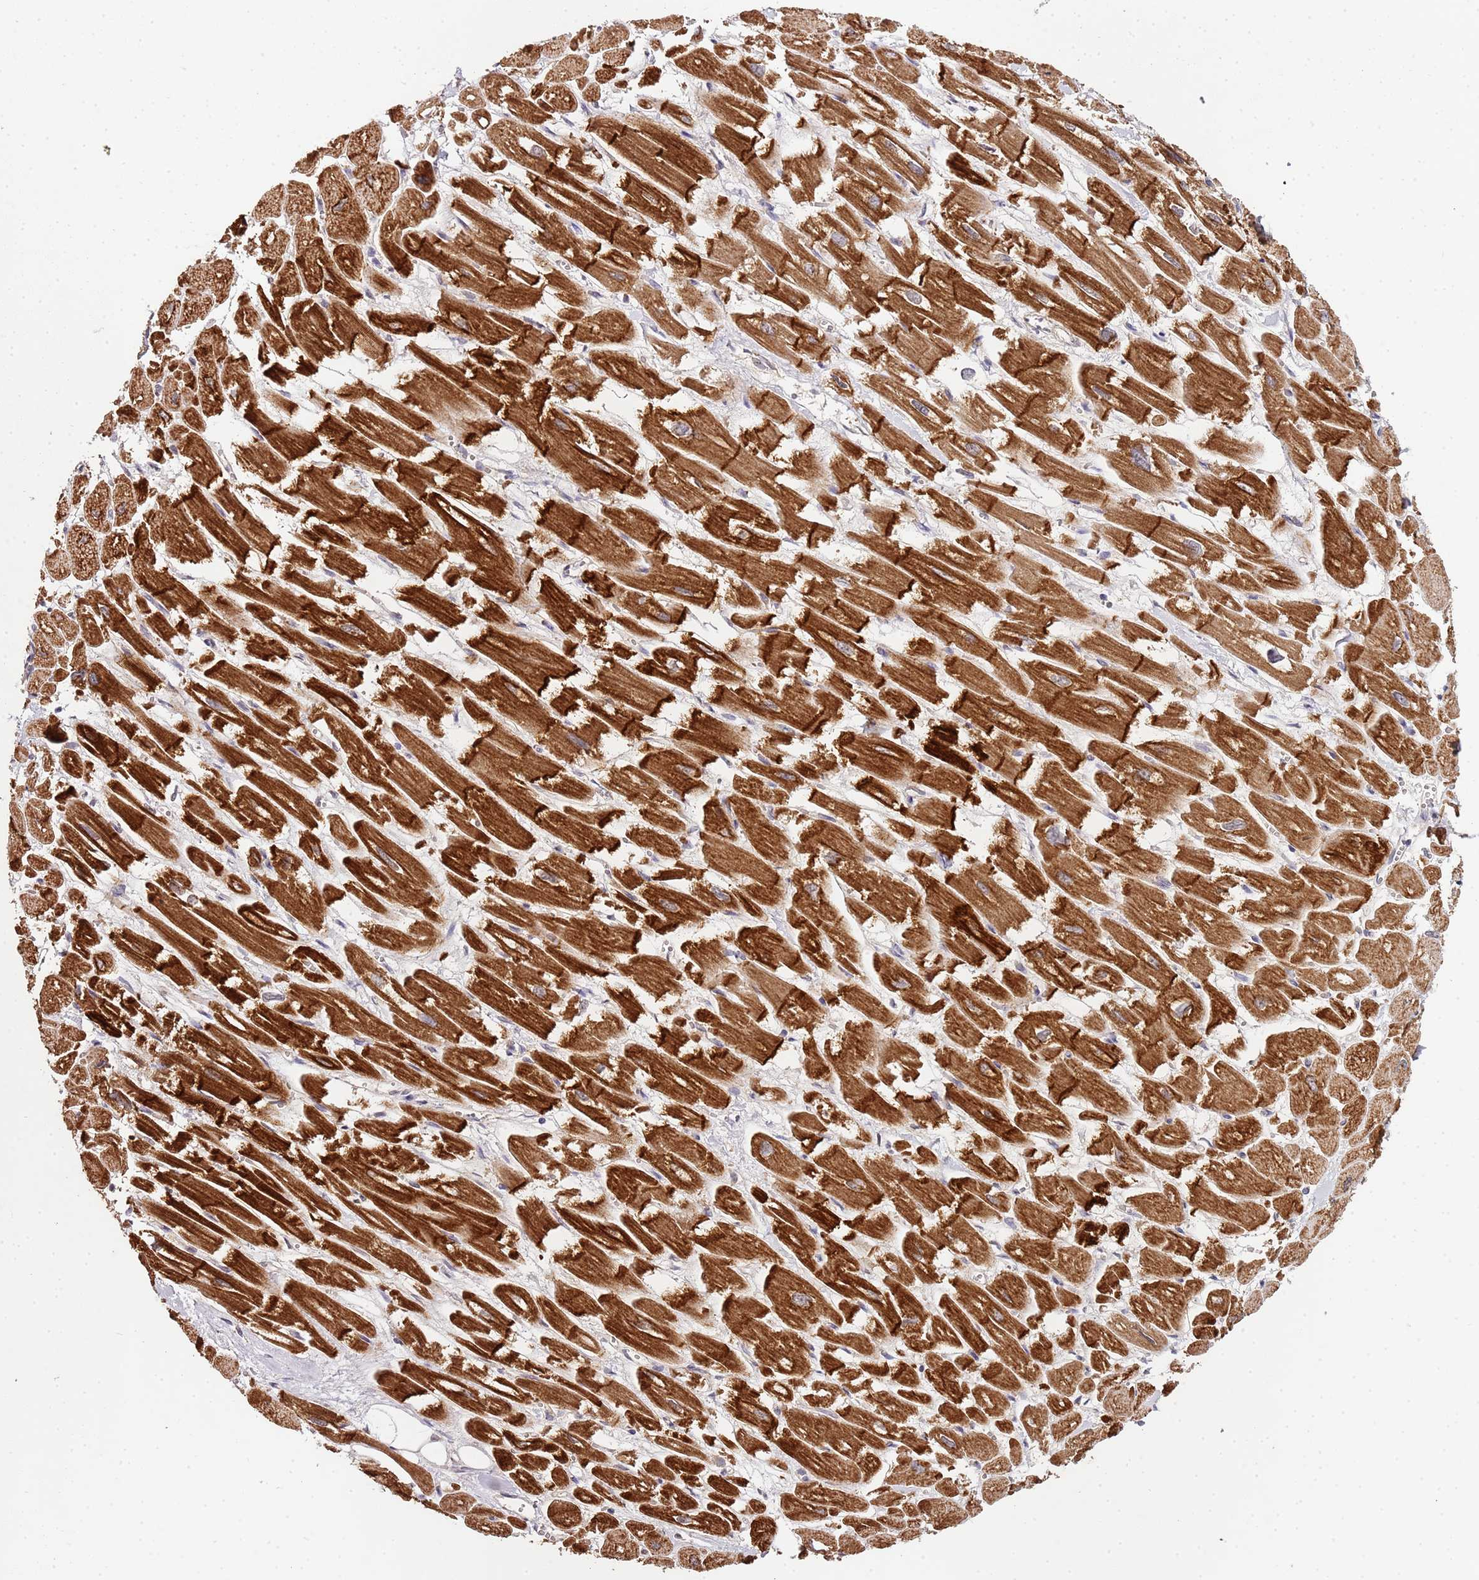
{"staining": {"intensity": "strong", "quantity": ">75%", "location": "cytoplasmic/membranous"}, "tissue": "heart muscle", "cell_type": "Cardiomyocytes", "image_type": "normal", "snomed": [{"axis": "morphology", "description": "Normal tissue, NOS"}, {"axis": "topography", "description": "Heart"}], "caption": "Immunohistochemistry (IHC) histopathology image of unremarkable heart muscle stained for a protein (brown), which reveals high levels of strong cytoplasmic/membranous staining in about >75% of cardiomyocytes.", "gene": "LIN37", "patient": {"sex": "male", "age": 54}}